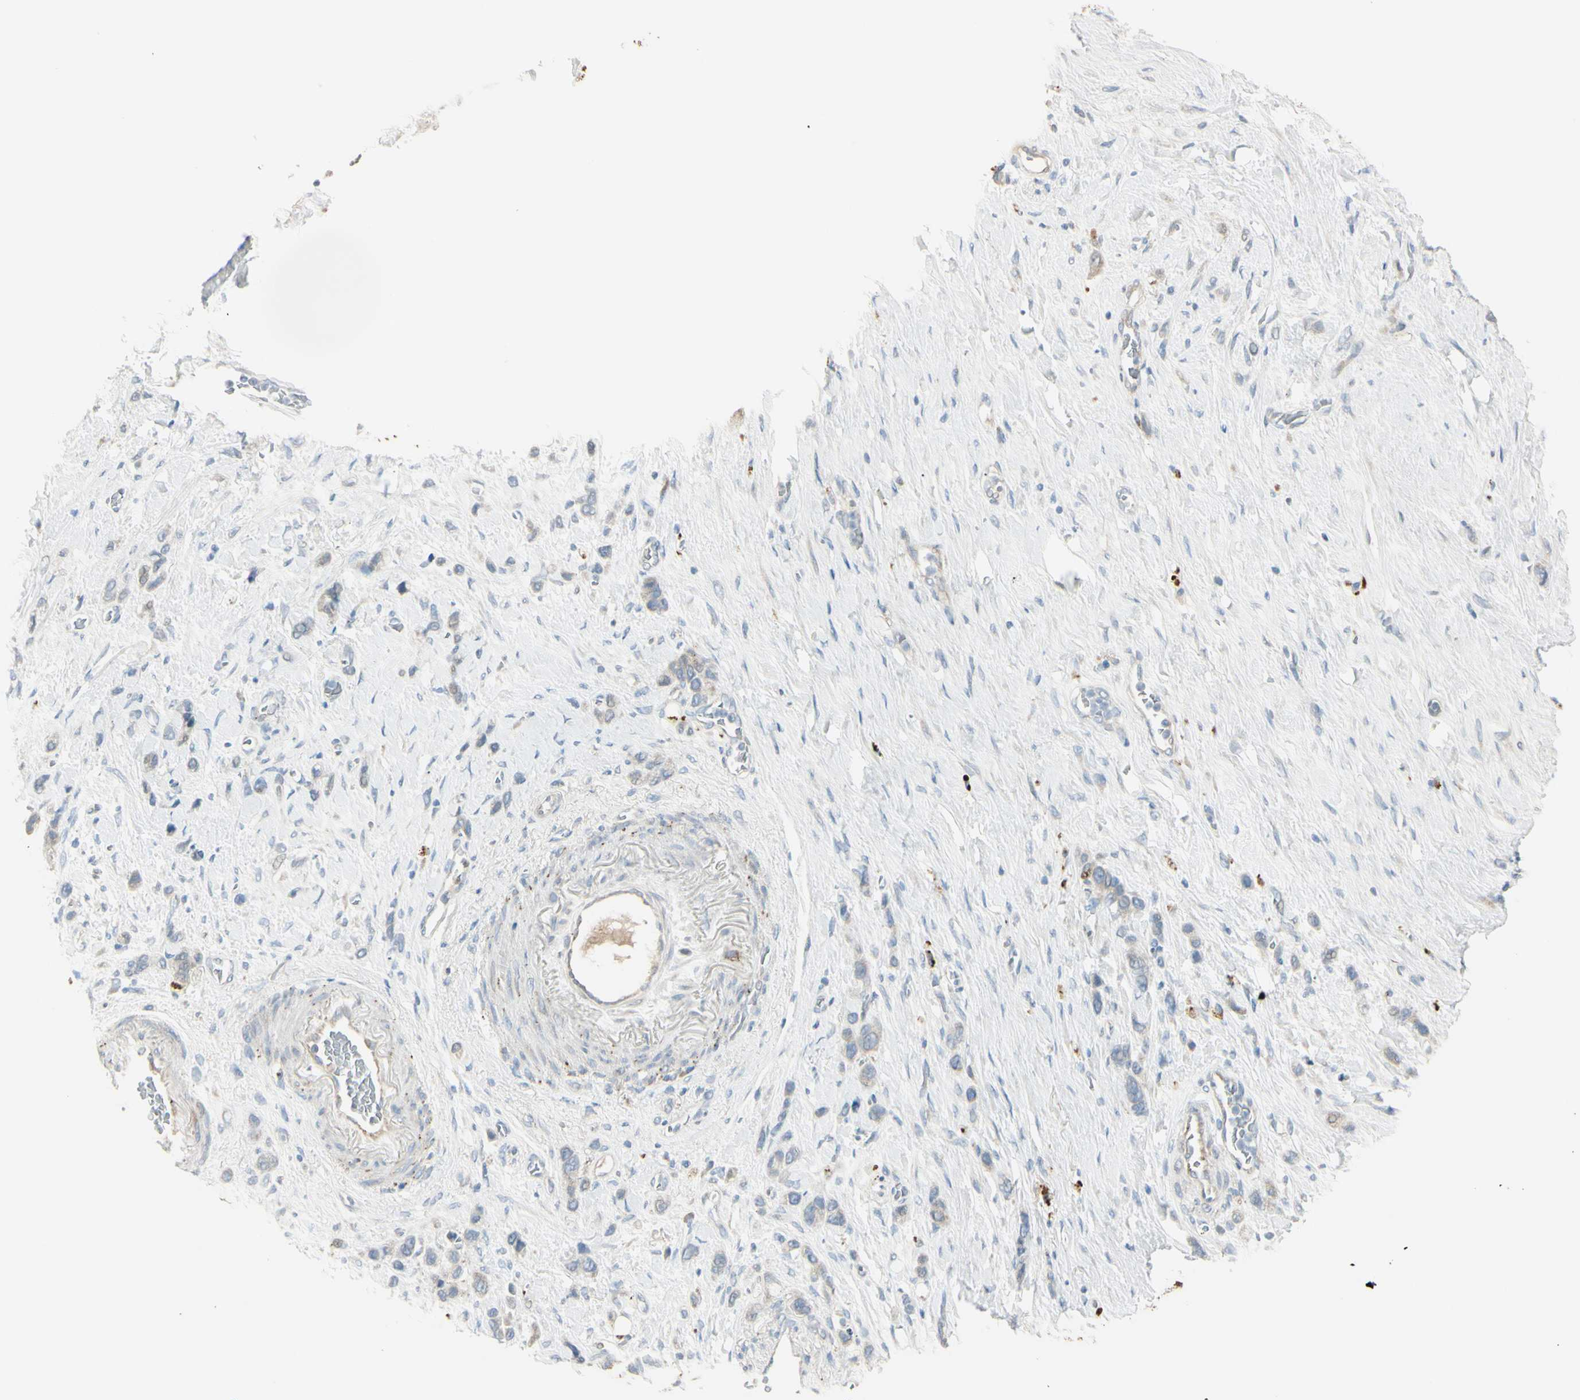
{"staining": {"intensity": "weak", "quantity": "25%-75%", "location": "cytoplasmic/membranous"}, "tissue": "stomach cancer", "cell_type": "Tumor cells", "image_type": "cancer", "snomed": [{"axis": "morphology", "description": "Normal tissue, NOS"}, {"axis": "morphology", "description": "Adenocarcinoma, NOS"}, {"axis": "morphology", "description": "Adenocarcinoma, High grade"}, {"axis": "topography", "description": "Stomach, upper"}, {"axis": "topography", "description": "Stomach"}], "caption": "High-magnification brightfield microscopy of stomach high-grade adenocarcinoma stained with DAB (3,3'-diaminobenzidine) (brown) and counterstained with hematoxylin (blue). tumor cells exhibit weak cytoplasmic/membranous staining is present in about25%-75% of cells. (Brightfield microscopy of DAB IHC at high magnification).", "gene": "ANGPTL1", "patient": {"sex": "female", "age": 65}}